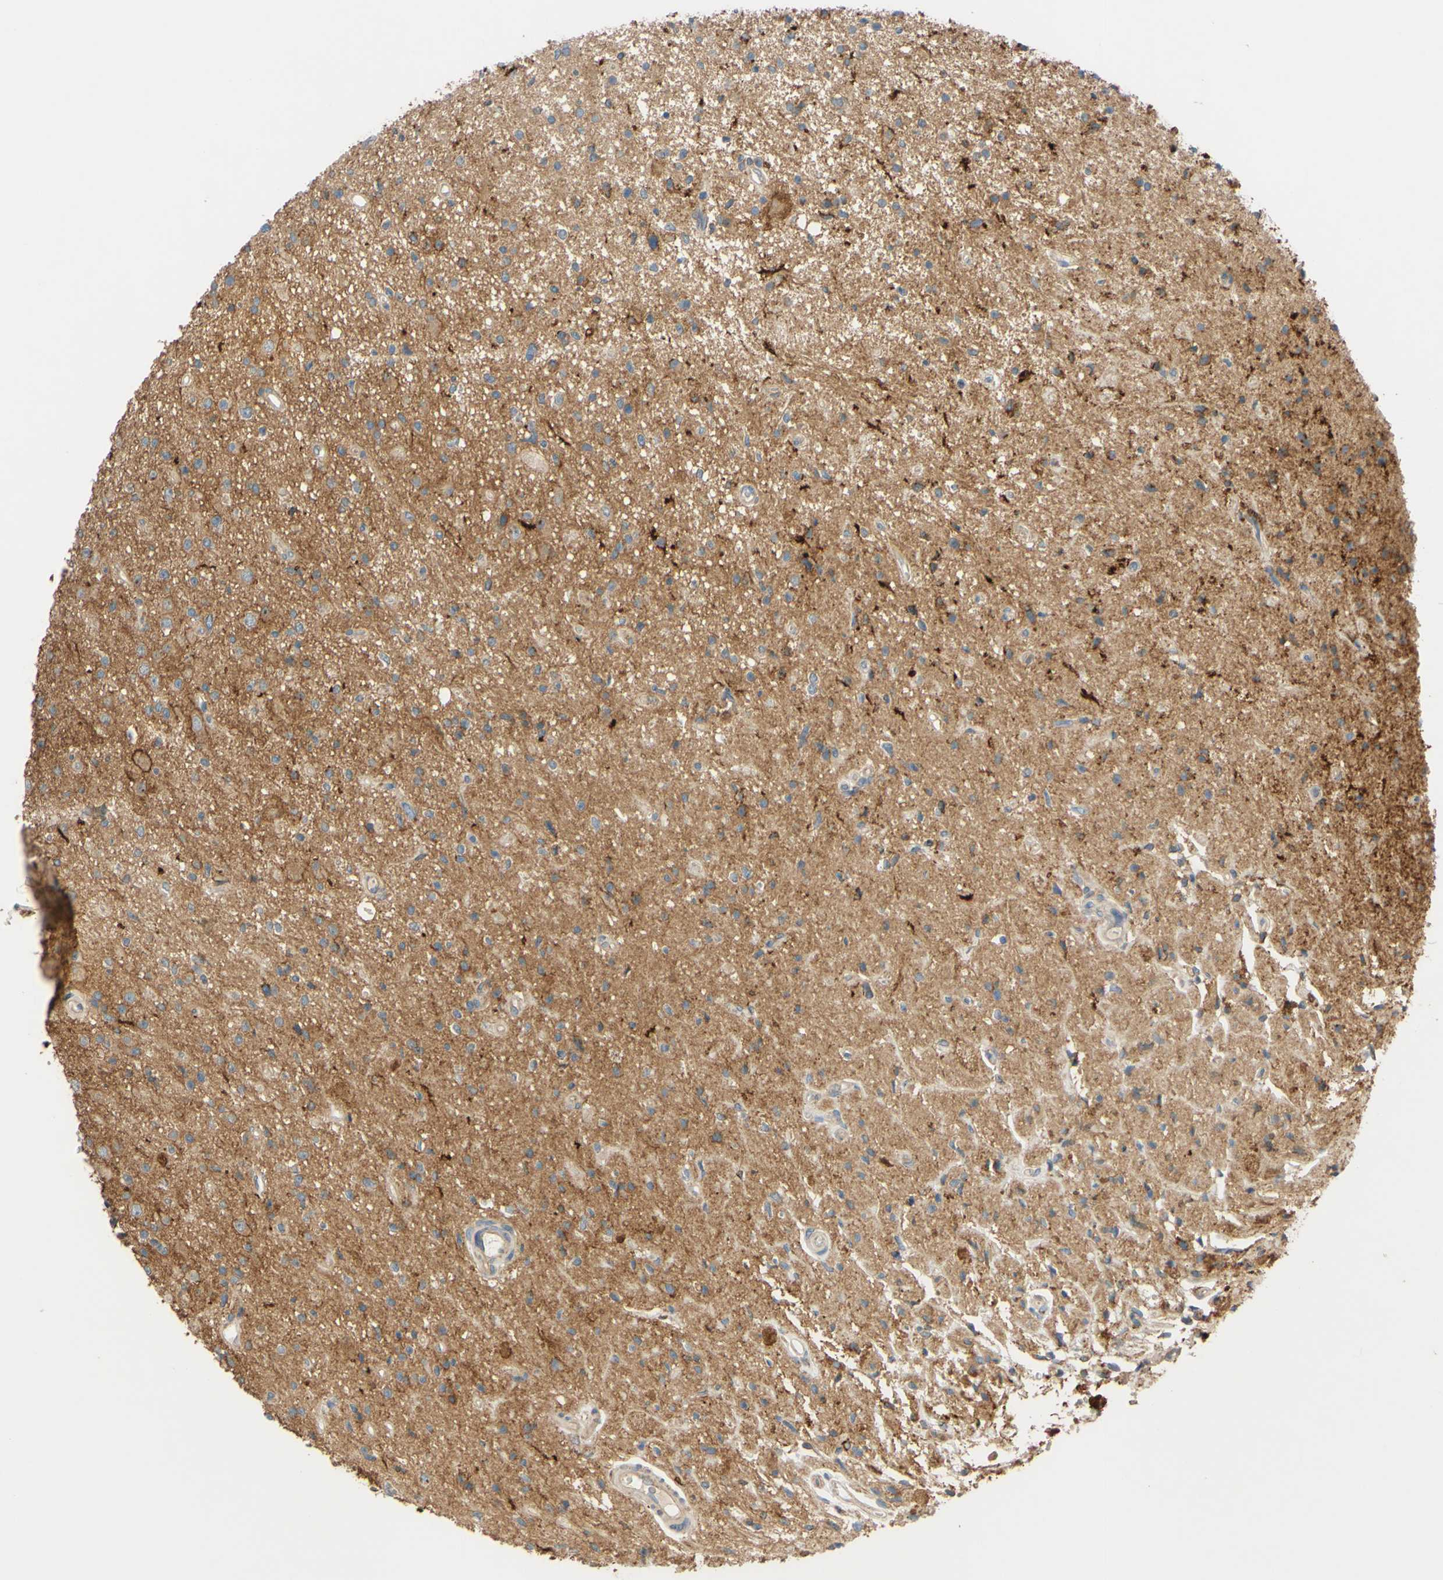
{"staining": {"intensity": "weak", "quantity": ">75%", "location": "cytoplasmic/membranous"}, "tissue": "glioma", "cell_type": "Tumor cells", "image_type": "cancer", "snomed": [{"axis": "morphology", "description": "Glioma, malignant, High grade"}, {"axis": "topography", "description": "Brain"}], "caption": "About >75% of tumor cells in malignant high-grade glioma demonstrate weak cytoplasmic/membranous protein staining as visualized by brown immunohistochemical staining.", "gene": "POR", "patient": {"sex": "male", "age": 33}}